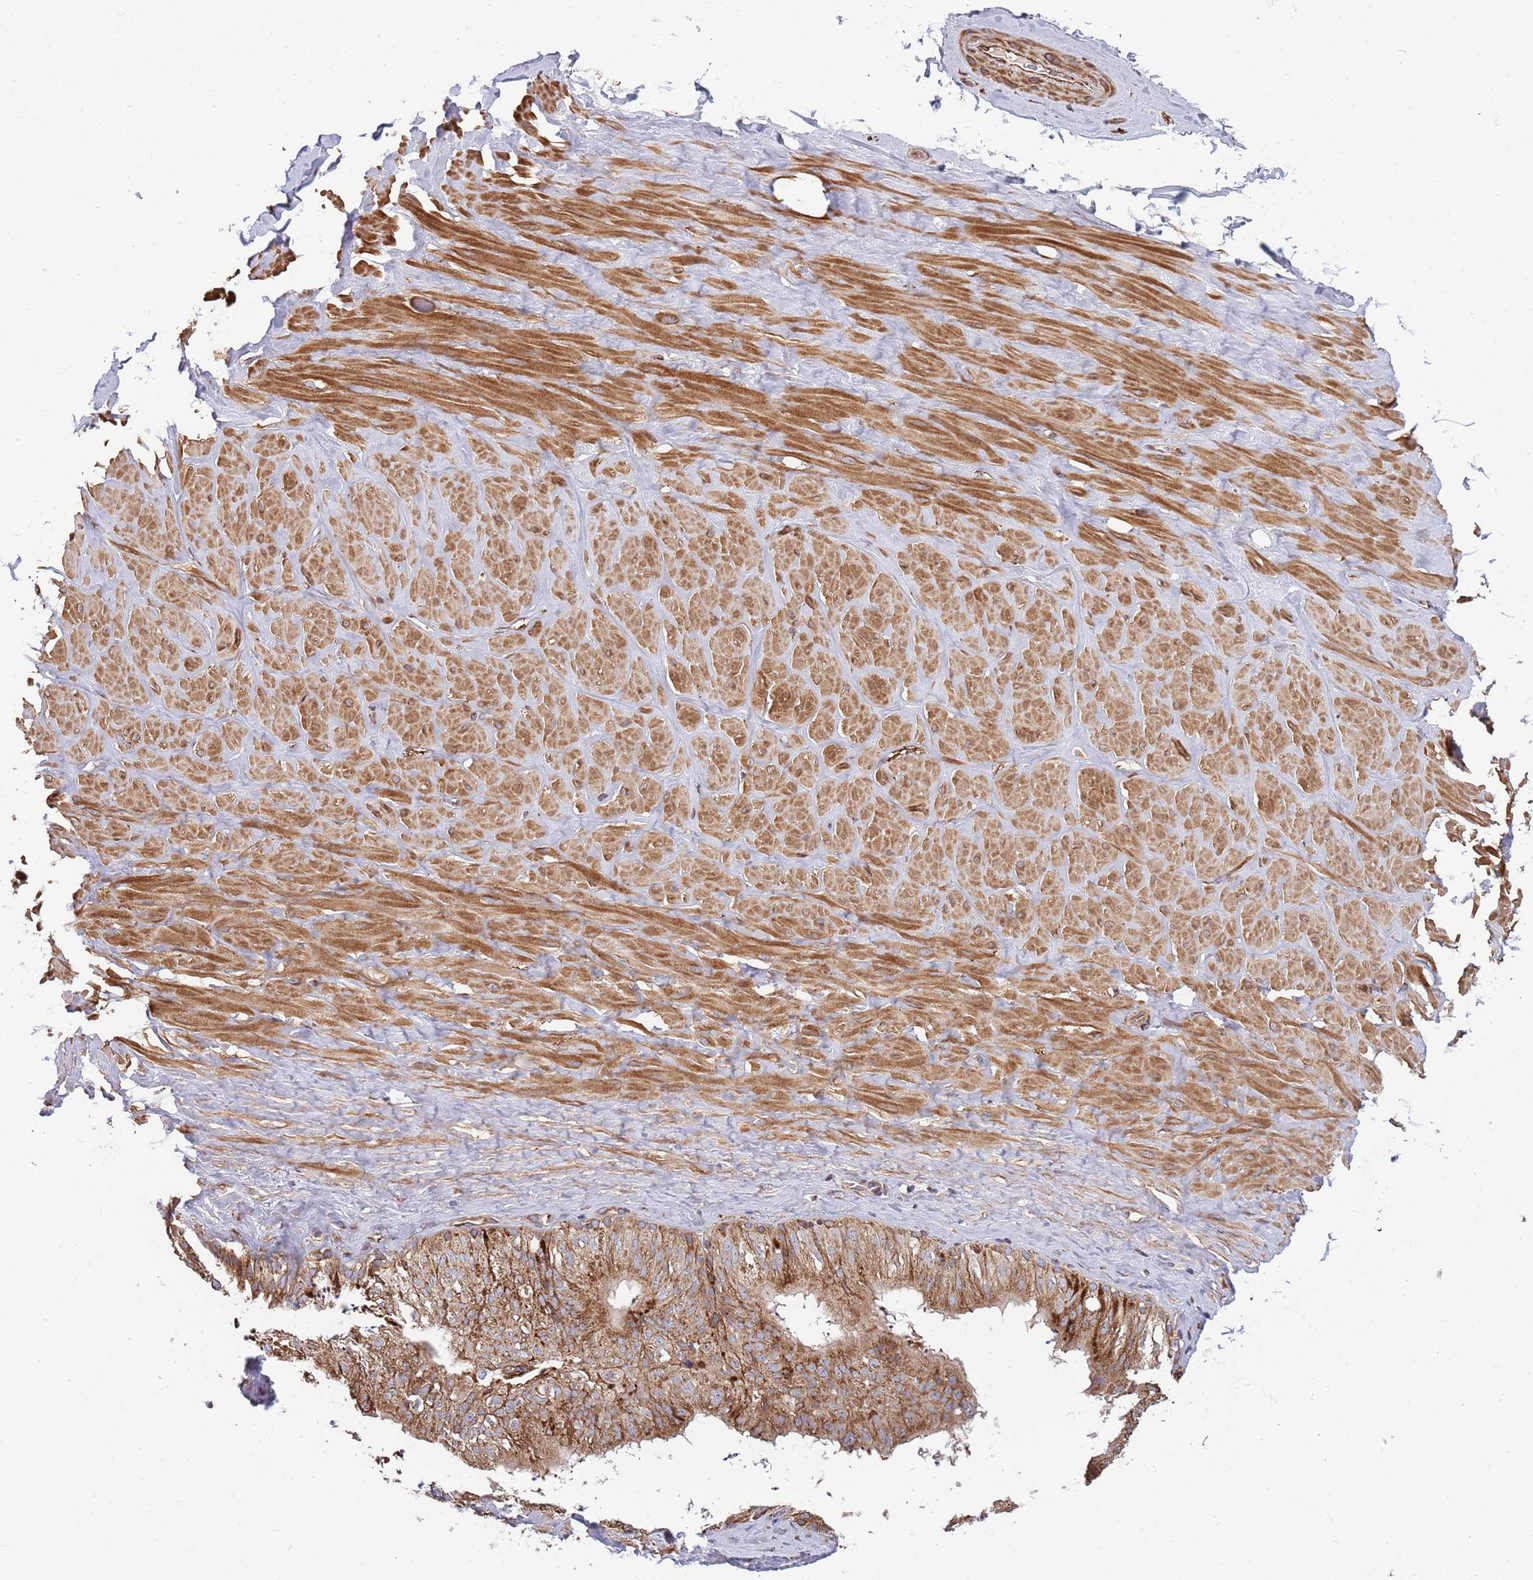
{"staining": {"intensity": "weak", "quantity": ">75%", "location": "cytoplasmic/membranous"}, "tissue": "adipose tissue", "cell_type": "Adipocytes", "image_type": "normal", "snomed": [{"axis": "morphology", "description": "Normal tissue, NOS"}, {"axis": "topography", "description": "Soft tissue"}, {"axis": "topography", "description": "Adipose tissue"}, {"axis": "topography", "description": "Vascular tissue"}, {"axis": "topography", "description": "Peripheral nerve tissue"}], "caption": "Human adipose tissue stained for a protein (brown) displays weak cytoplasmic/membranous positive positivity in about >75% of adipocytes.", "gene": "ATP5PD", "patient": {"sex": "male", "age": 46}}